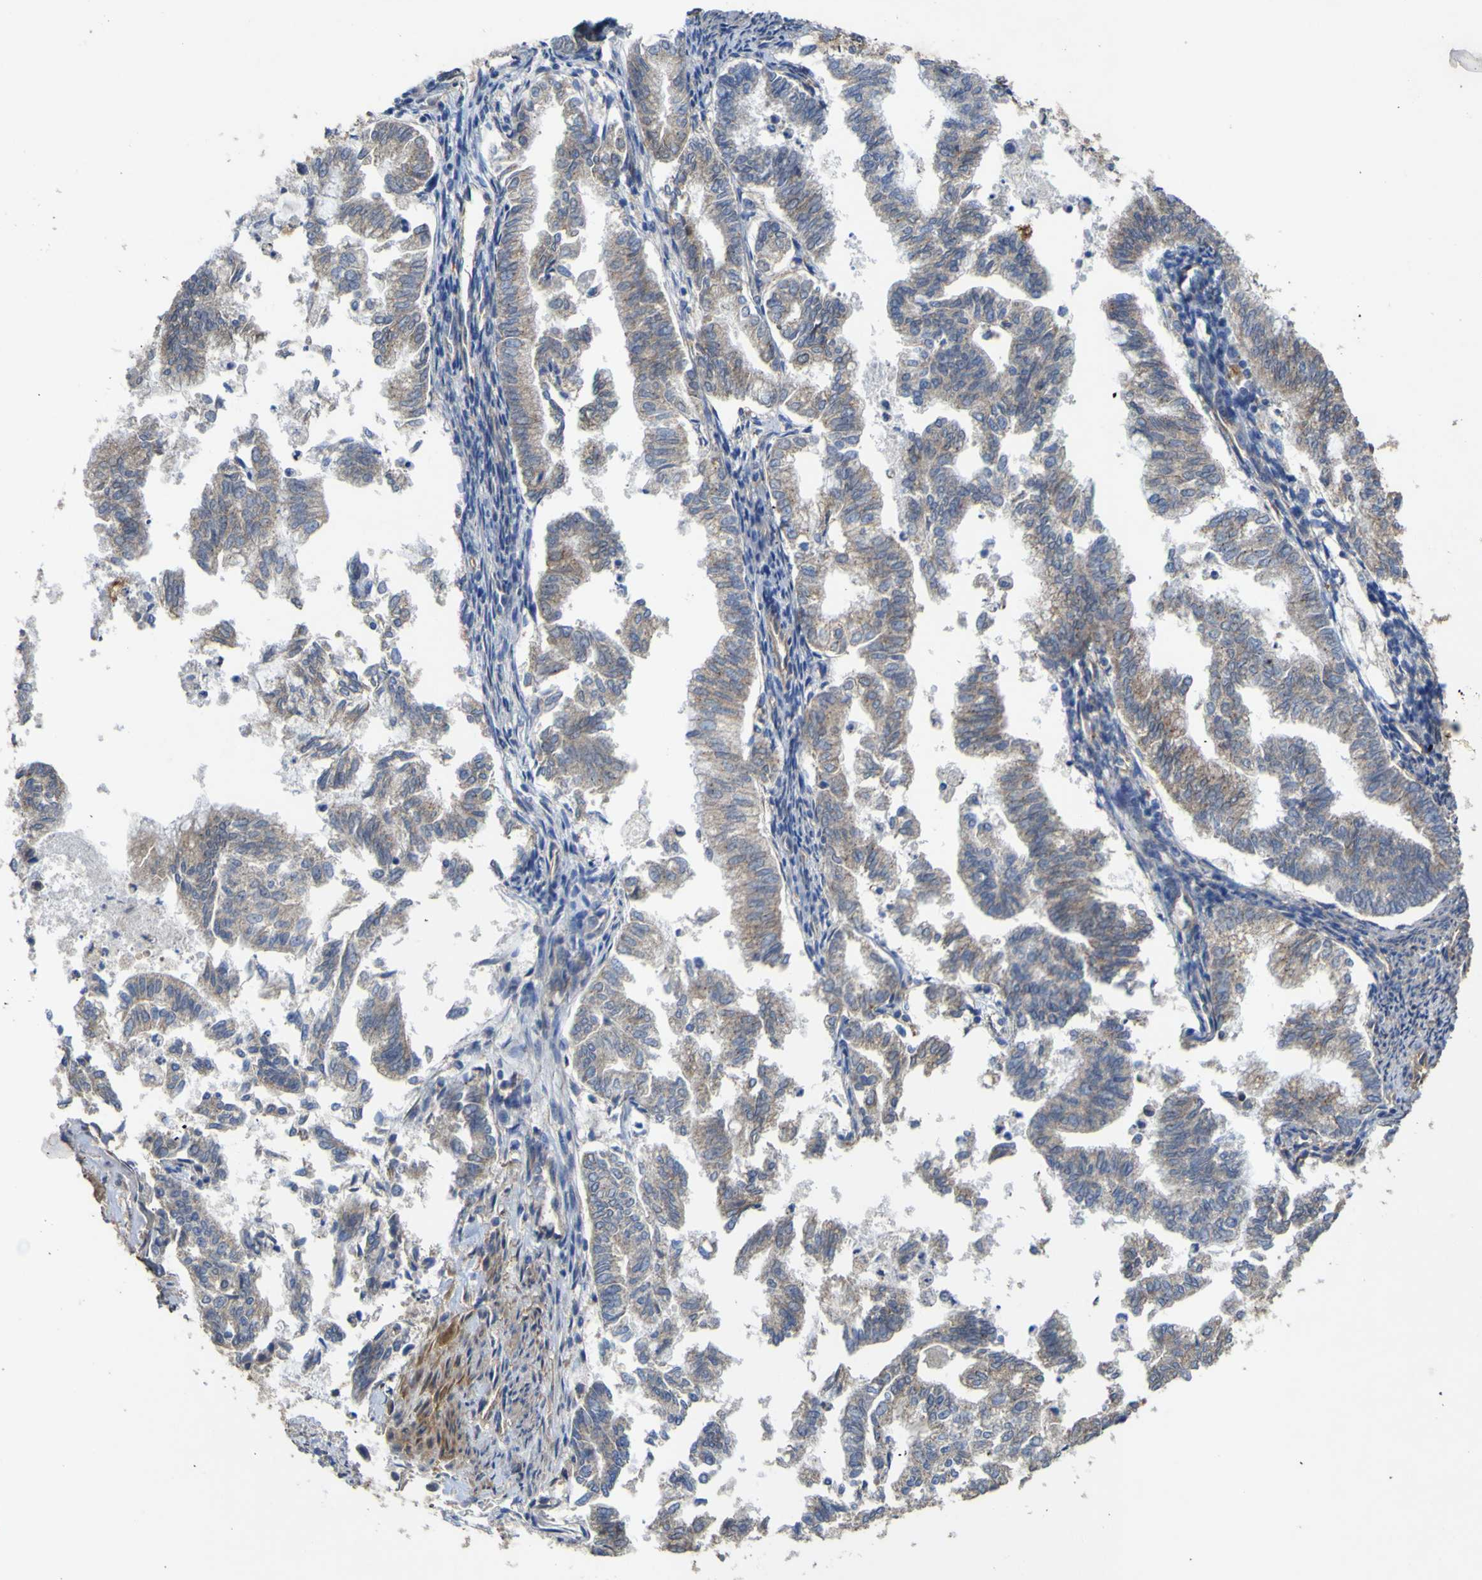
{"staining": {"intensity": "weak", "quantity": ">75%", "location": "cytoplasmic/membranous"}, "tissue": "endometrial cancer", "cell_type": "Tumor cells", "image_type": "cancer", "snomed": [{"axis": "morphology", "description": "Necrosis, NOS"}, {"axis": "morphology", "description": "Adenocarcinoma, NOS"}, {"axis": "topography", "description": "Endometrium"}], "caption": "Approximately >75% of tumor cells in endometrial cancer (adenocarcinoma) display weak cytoplasmic/membranous protein expression as visualized by brown immunohistochemical staining.", "gene": "TNFSF15", "patient": {"sex": "female", "age": 79}}